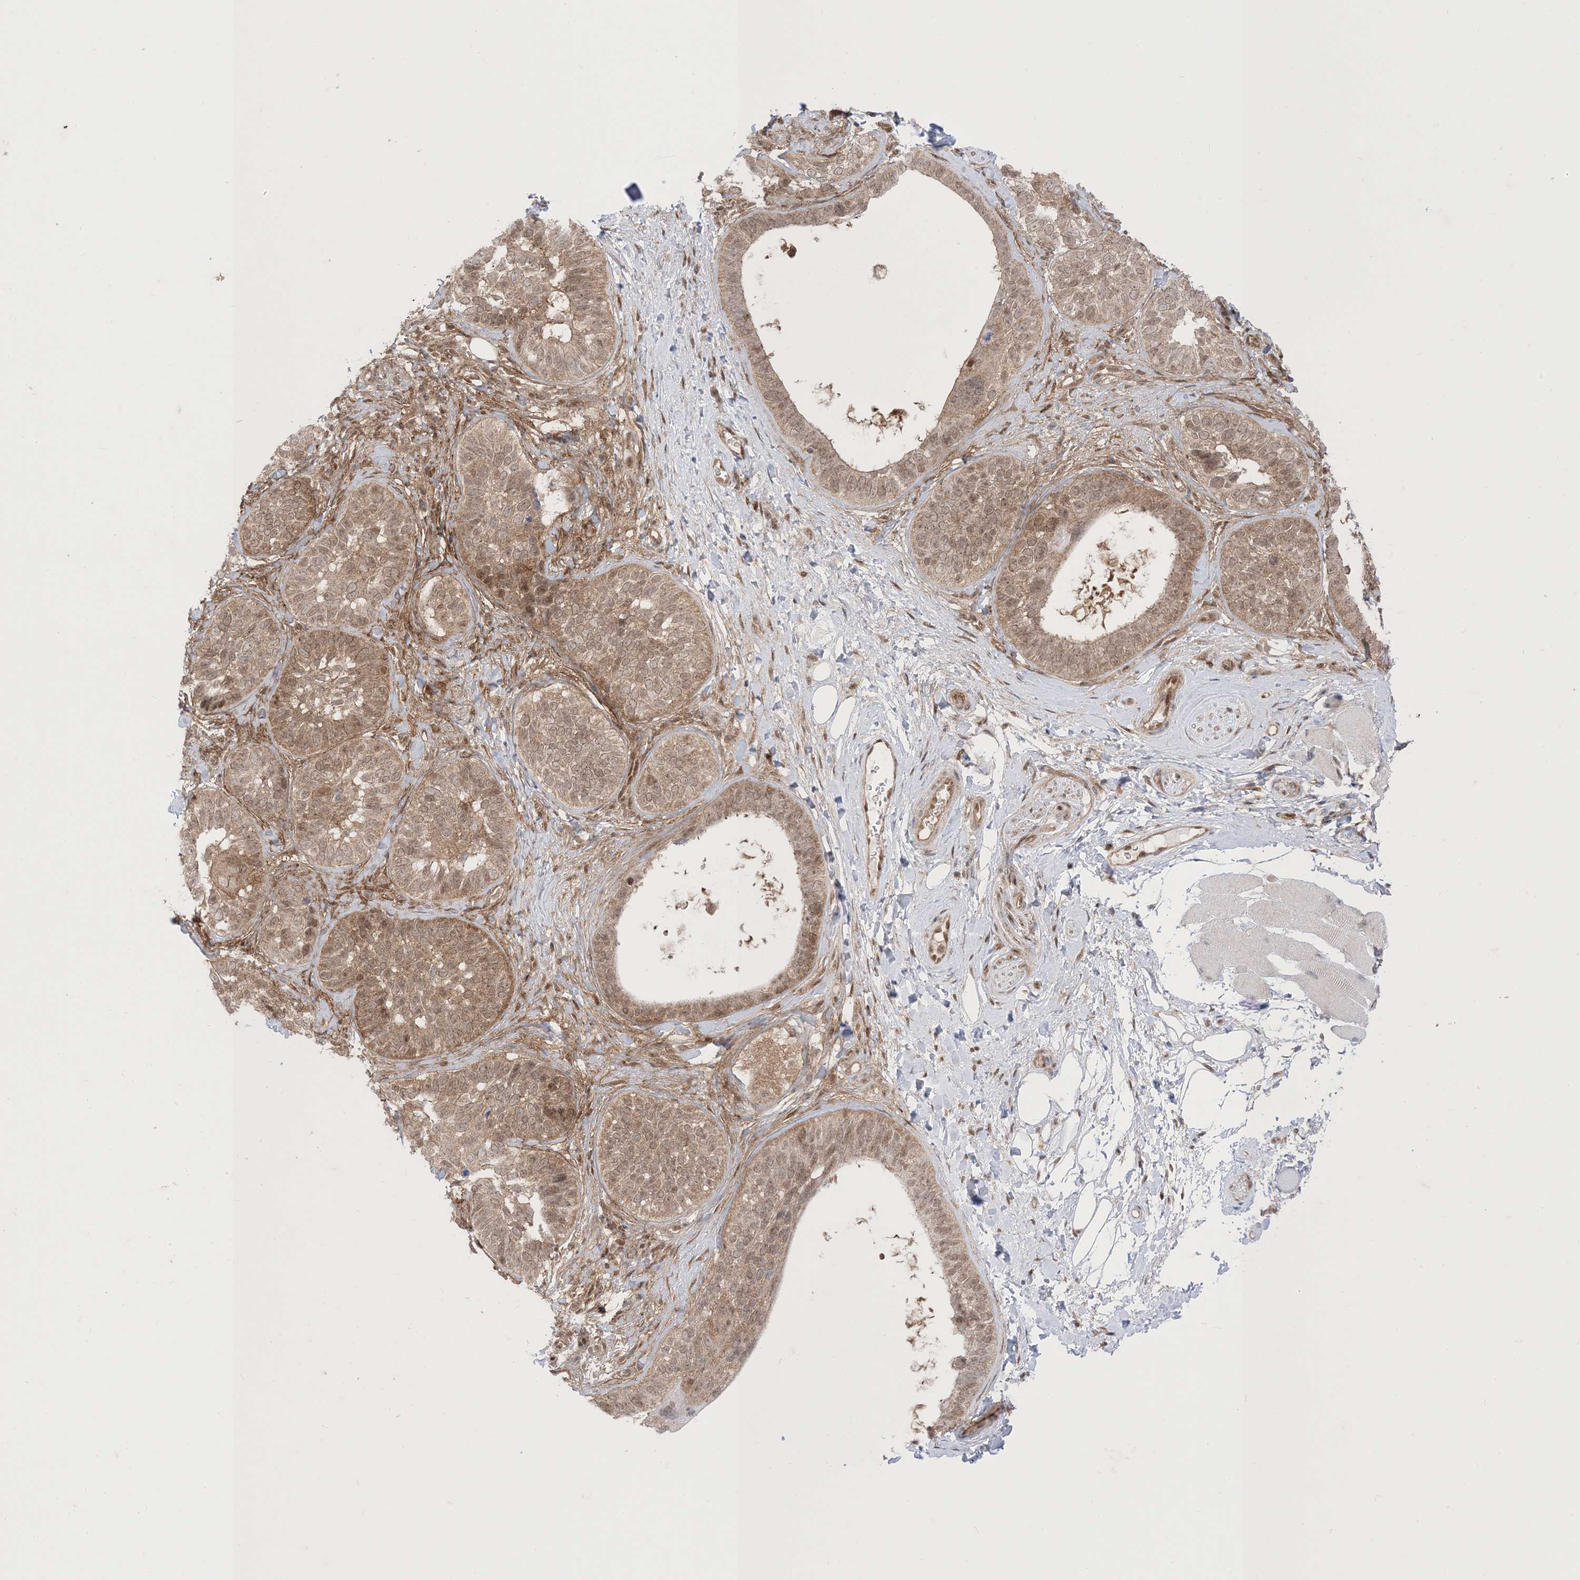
{"staining": {"intensity": "weak", "quantity": "25%-75%", "location": "cytoplasmic/membranous"}, "tissue": "skin cancer", "cell_type": "Tumor cells", "image_type": "cancer", "snomed": [{"axis": "morphology", "description": "Basal cell carcinoma"}, {"axis": "topography", "description": "Skin"}], "caption": "Brown immunohistochemical staining in human skin cancer demonstrates weak cytoplasmic/membranous staining in approximately 25%-75% of tumor cells.", "gene": "PTPA", "patient": {"sex": "male", "age": 62}}